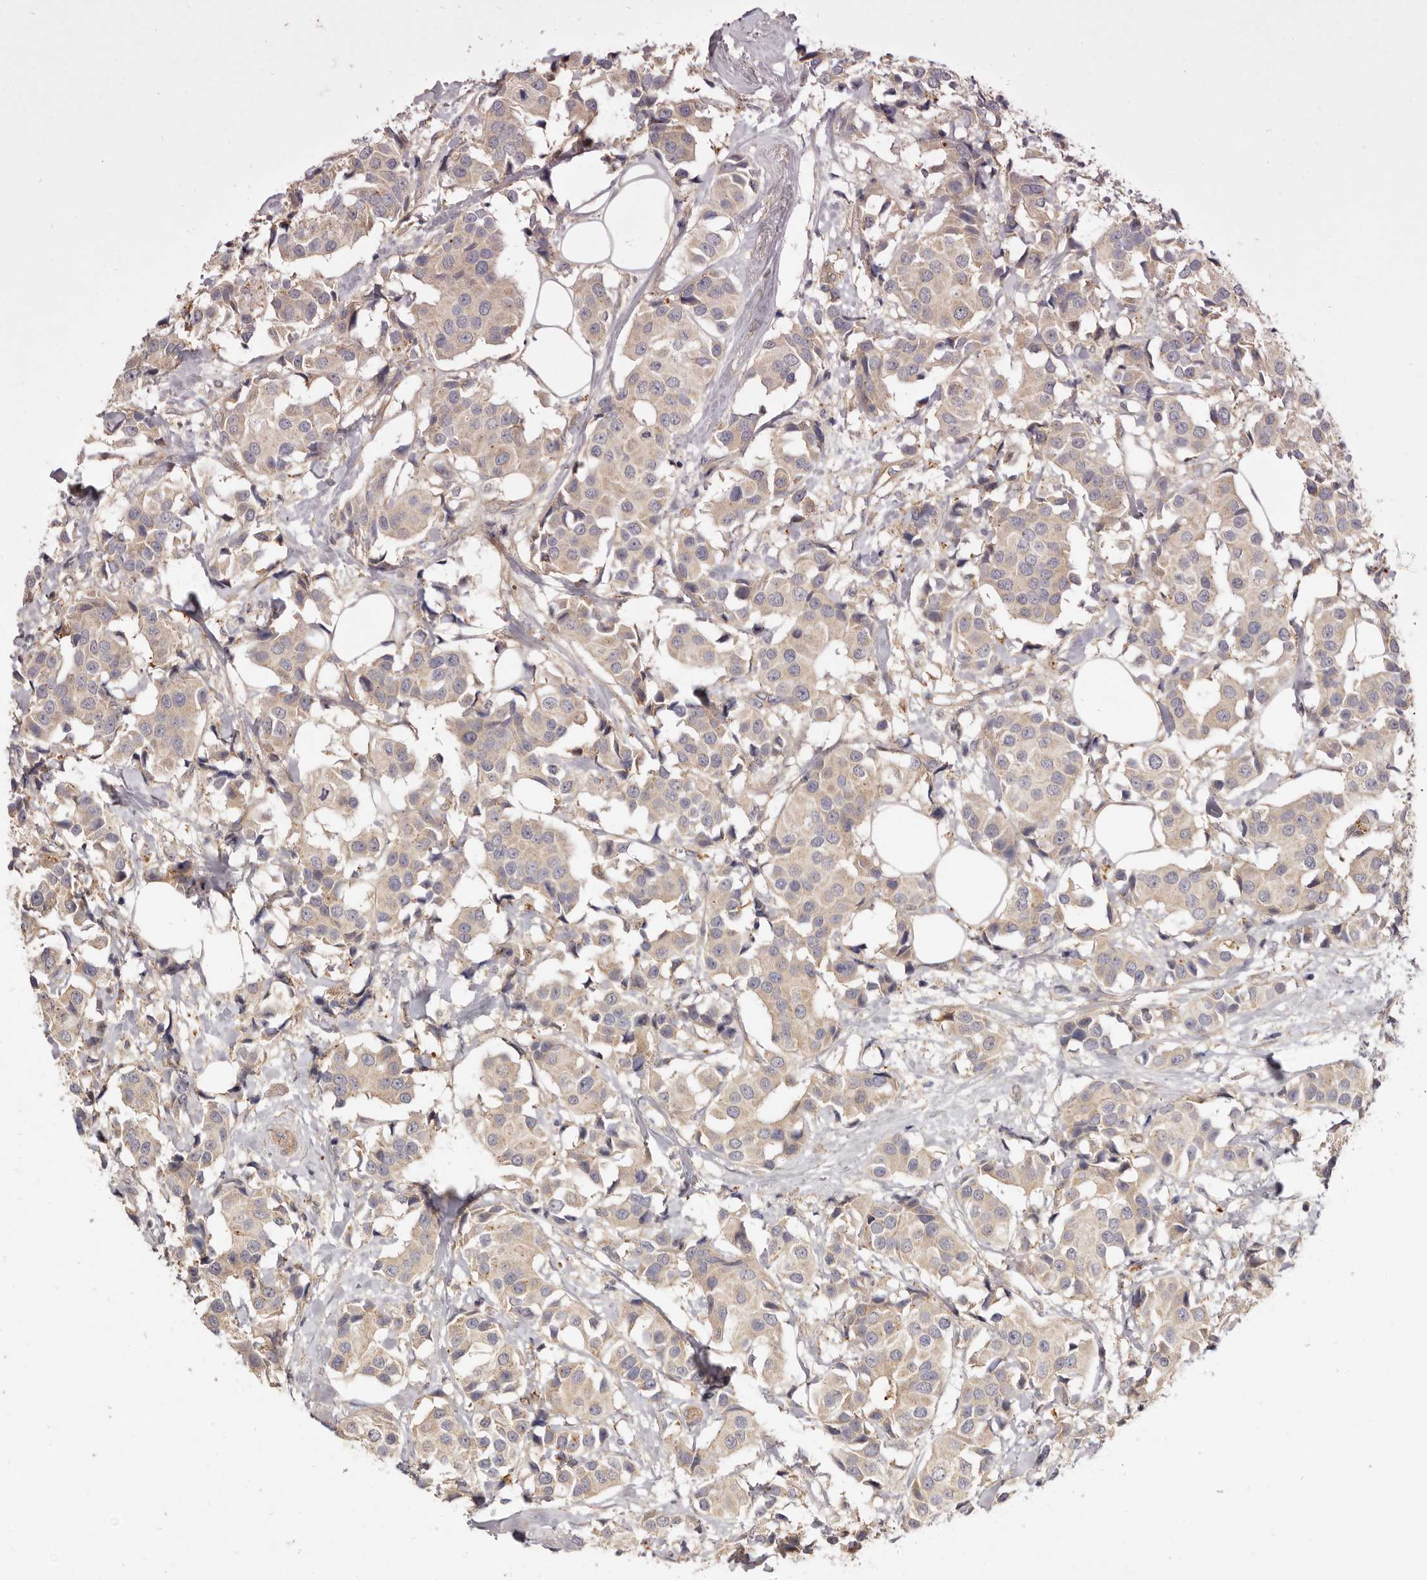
{"staining": {"intensity": "weak", "quantity": ">75%", "location": "cytoplasmic/membranous"}, "tissue": "breast cancer", "cell_type": "Tumor cells", "image_type": "cancer", "snomed": [{"axis": "morphology", "description": "Normal tissue, NOS"}, {"axis": "morphology", "description": "Duct carcinoma"}, {"axis": "topography", "description": "Breast"}], "caption": "Breast cancer (intraductal carcinoma) stained with DAB immunohistochemistry (IHC) shows low levels of weak cytoplasmic/membranous staining in about >75% of tumor cells.", "gene": "ADAMTS9", "patient": {"sex": "female", "age": 39}}